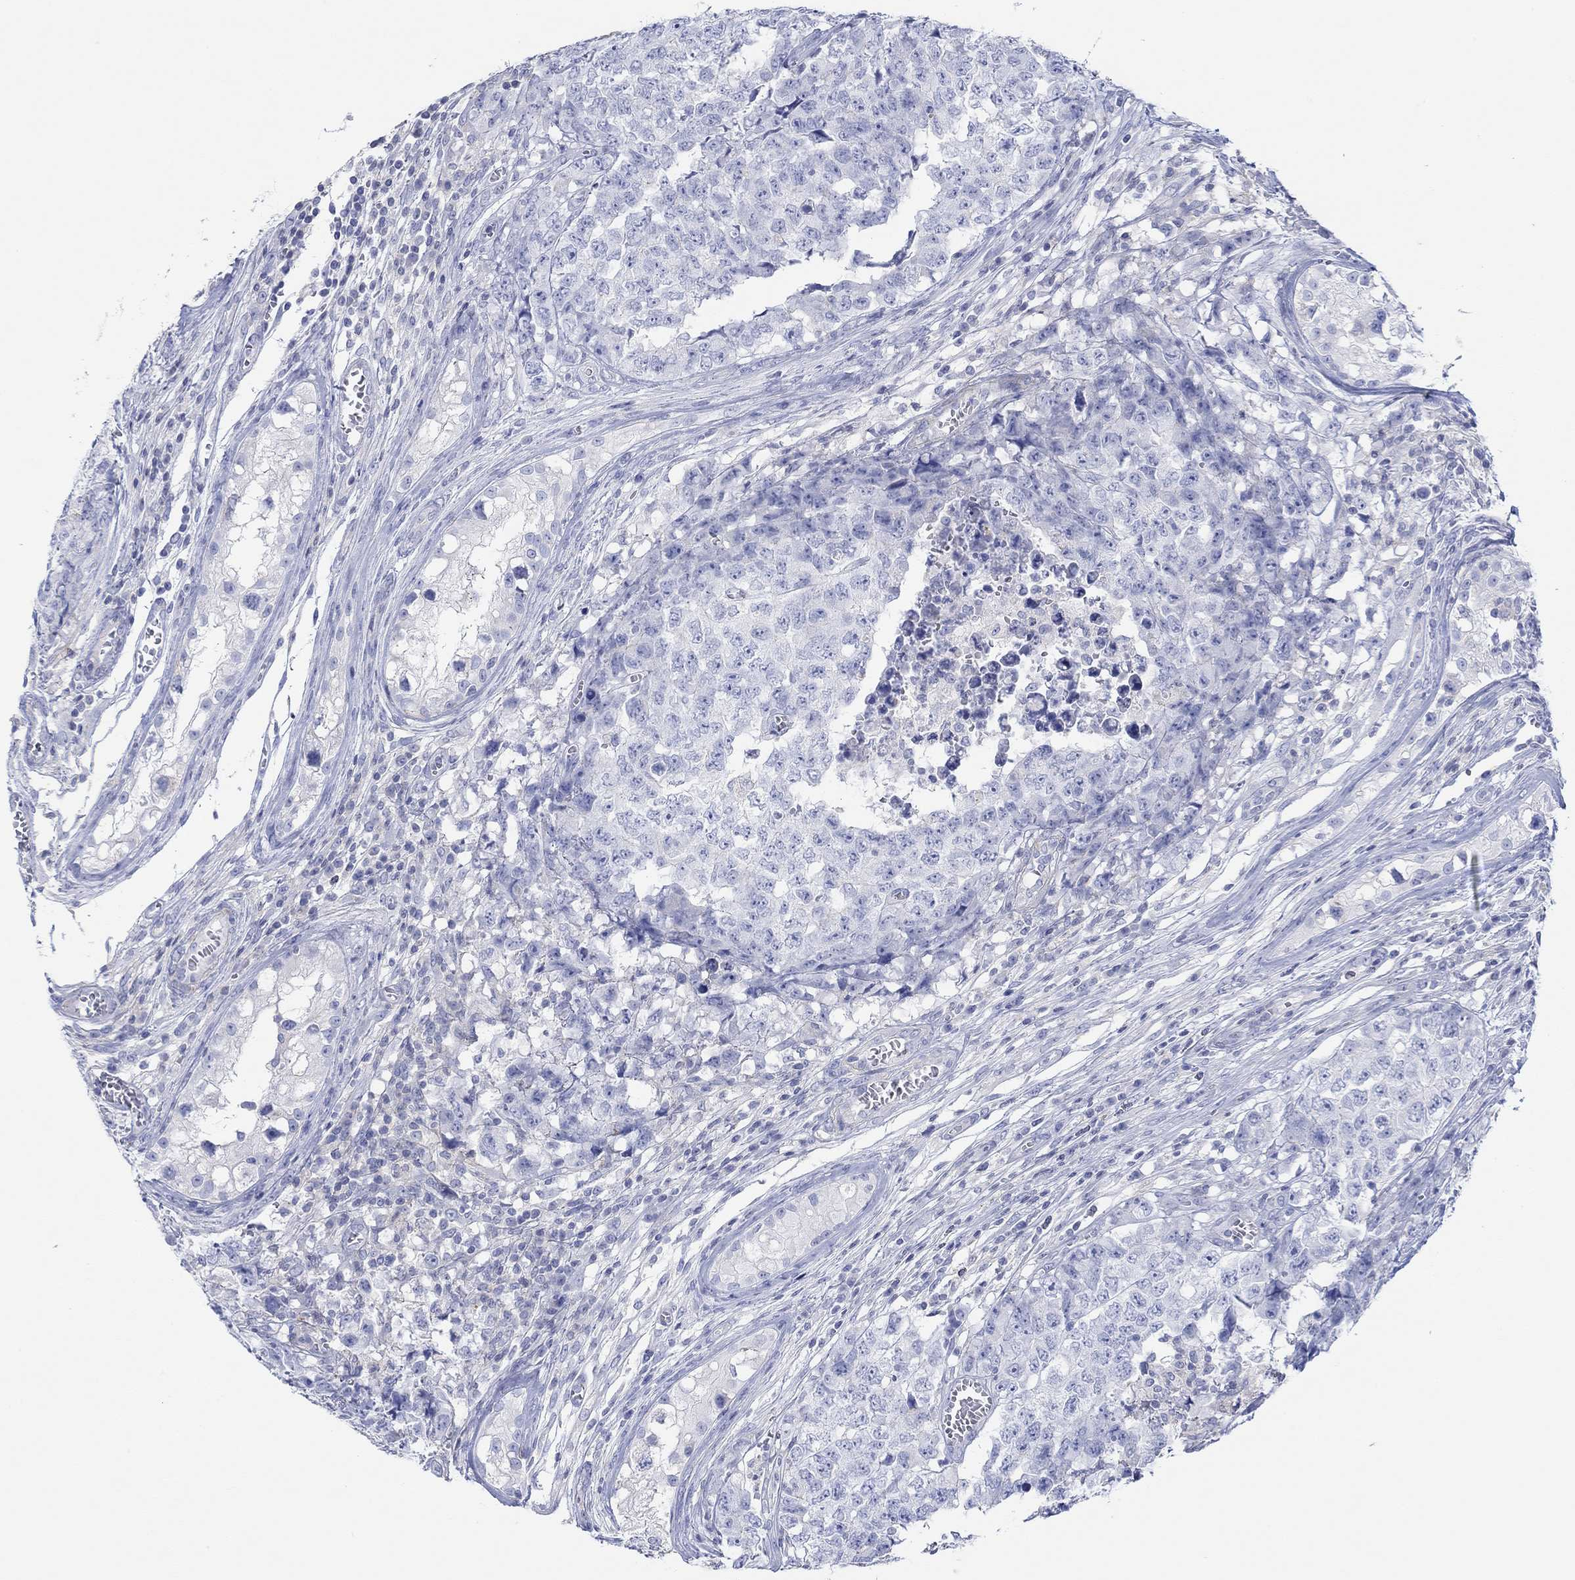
{"staining": {"intensity": "negative", "quantity": "none", "location": "none"}, "tissue": "testis cancer", "cell_type": "Tumor cells", "image_type": "cancer", "snomed": [{"axis": "morphology", "description": "Carcinoma, Embryonal, NOS"}, {"axis": "topography", "description": "Testis"}], "caption": "IHC photomicrograph of neoplastic tissue: human testis cancer stained with DAB demonstrates no significant protein staining in tumor cells.", "gene": "PPIL6", "patient": {"sex": "male", "age": 23}}